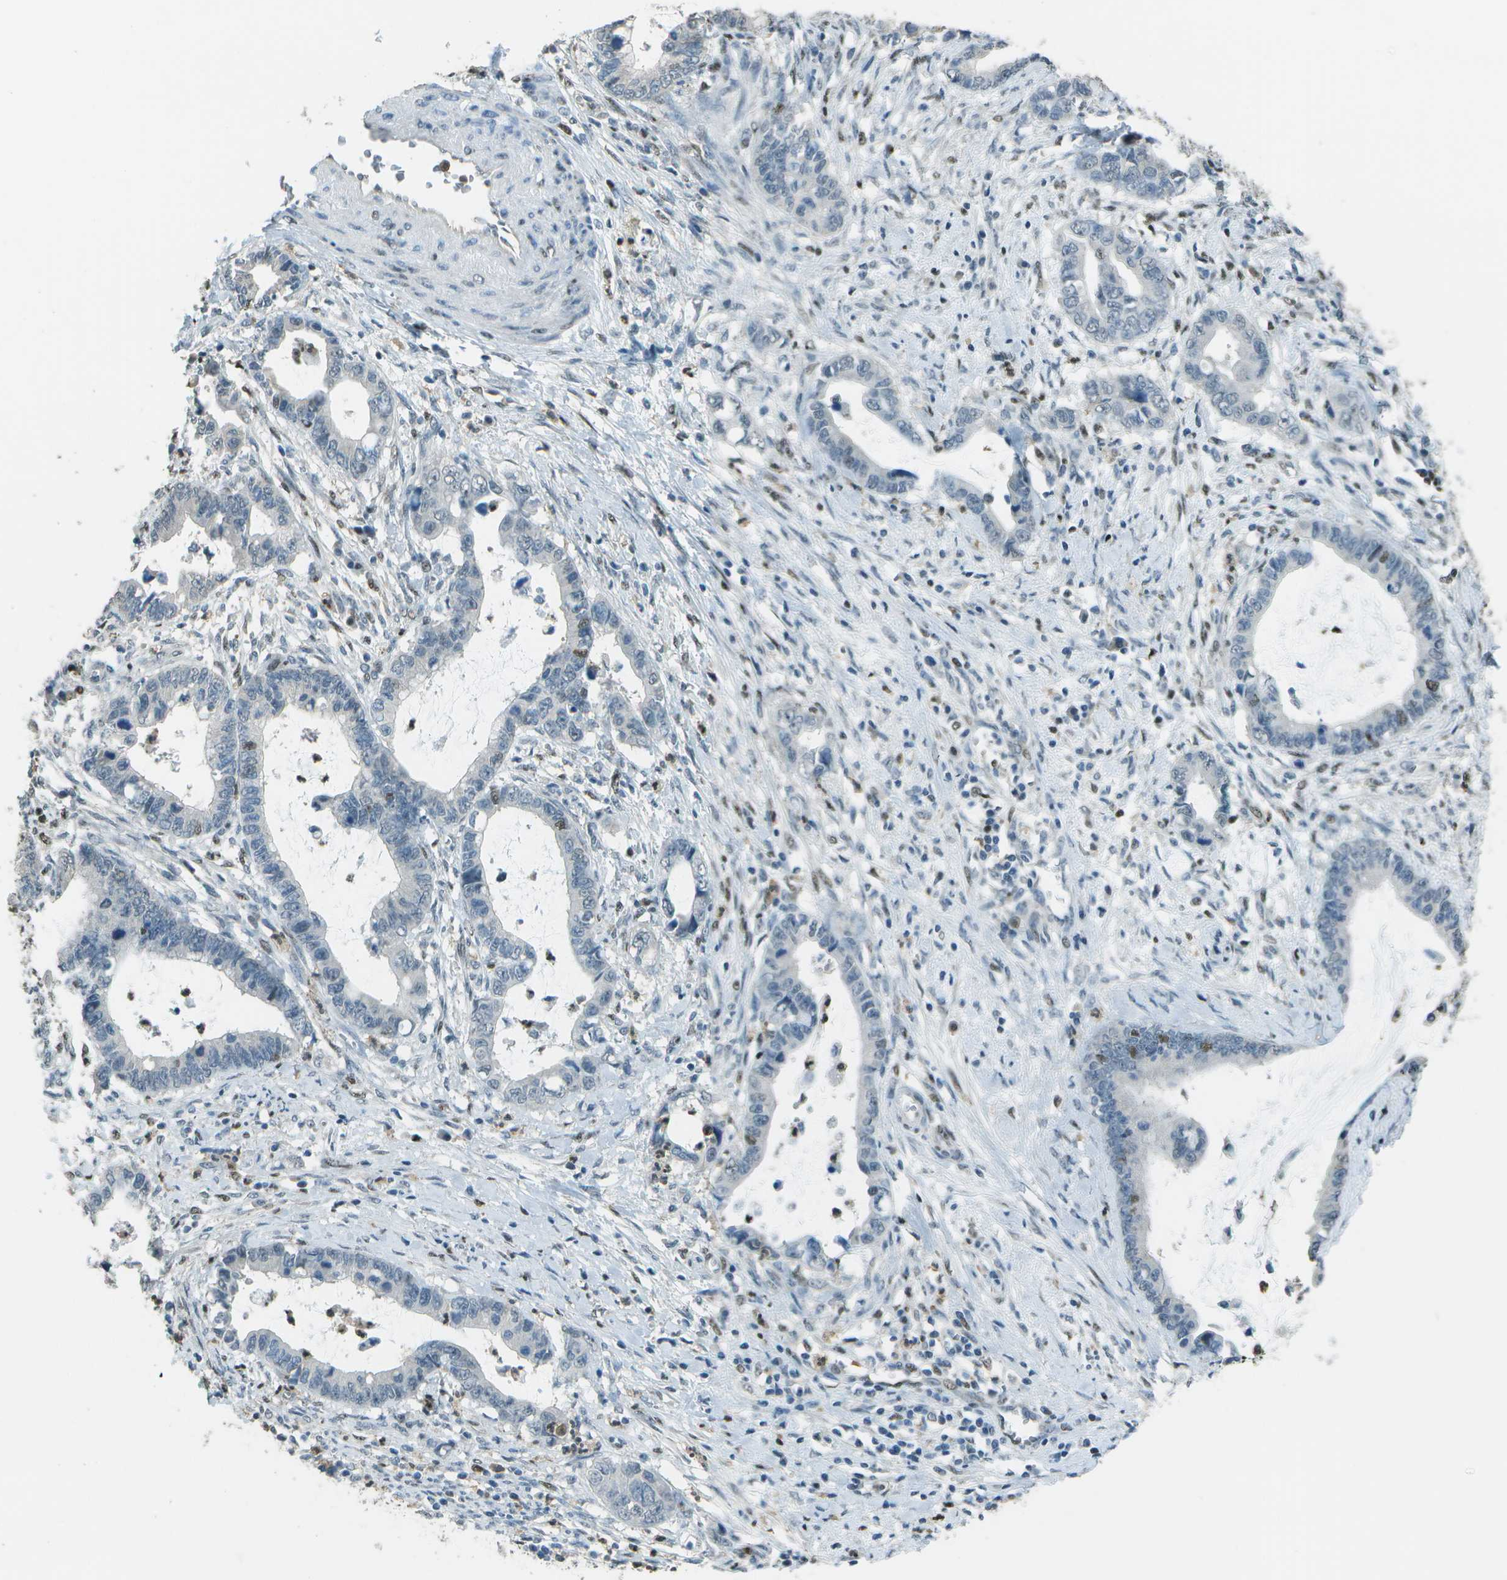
{"staining": {"intensity": "weak", "quantity": "<25%", "location": "nuclear"}, "tissue": "cervical cancer", "cell_type": "Tumor cells", "image_type": "cancer", "snomed": [{"axis": "morphology", "description": "Adenocarcinoma, NOS"}, {"axis": "topography", "description": "Cervix"}], "caption": "This is an immunohistochemistry histopathology image of human adenocarcinoma (cervical). There is no staining in tumor cells.", "gene": "DEPDC1", "patient": {"sex": "female", "age": 44}}